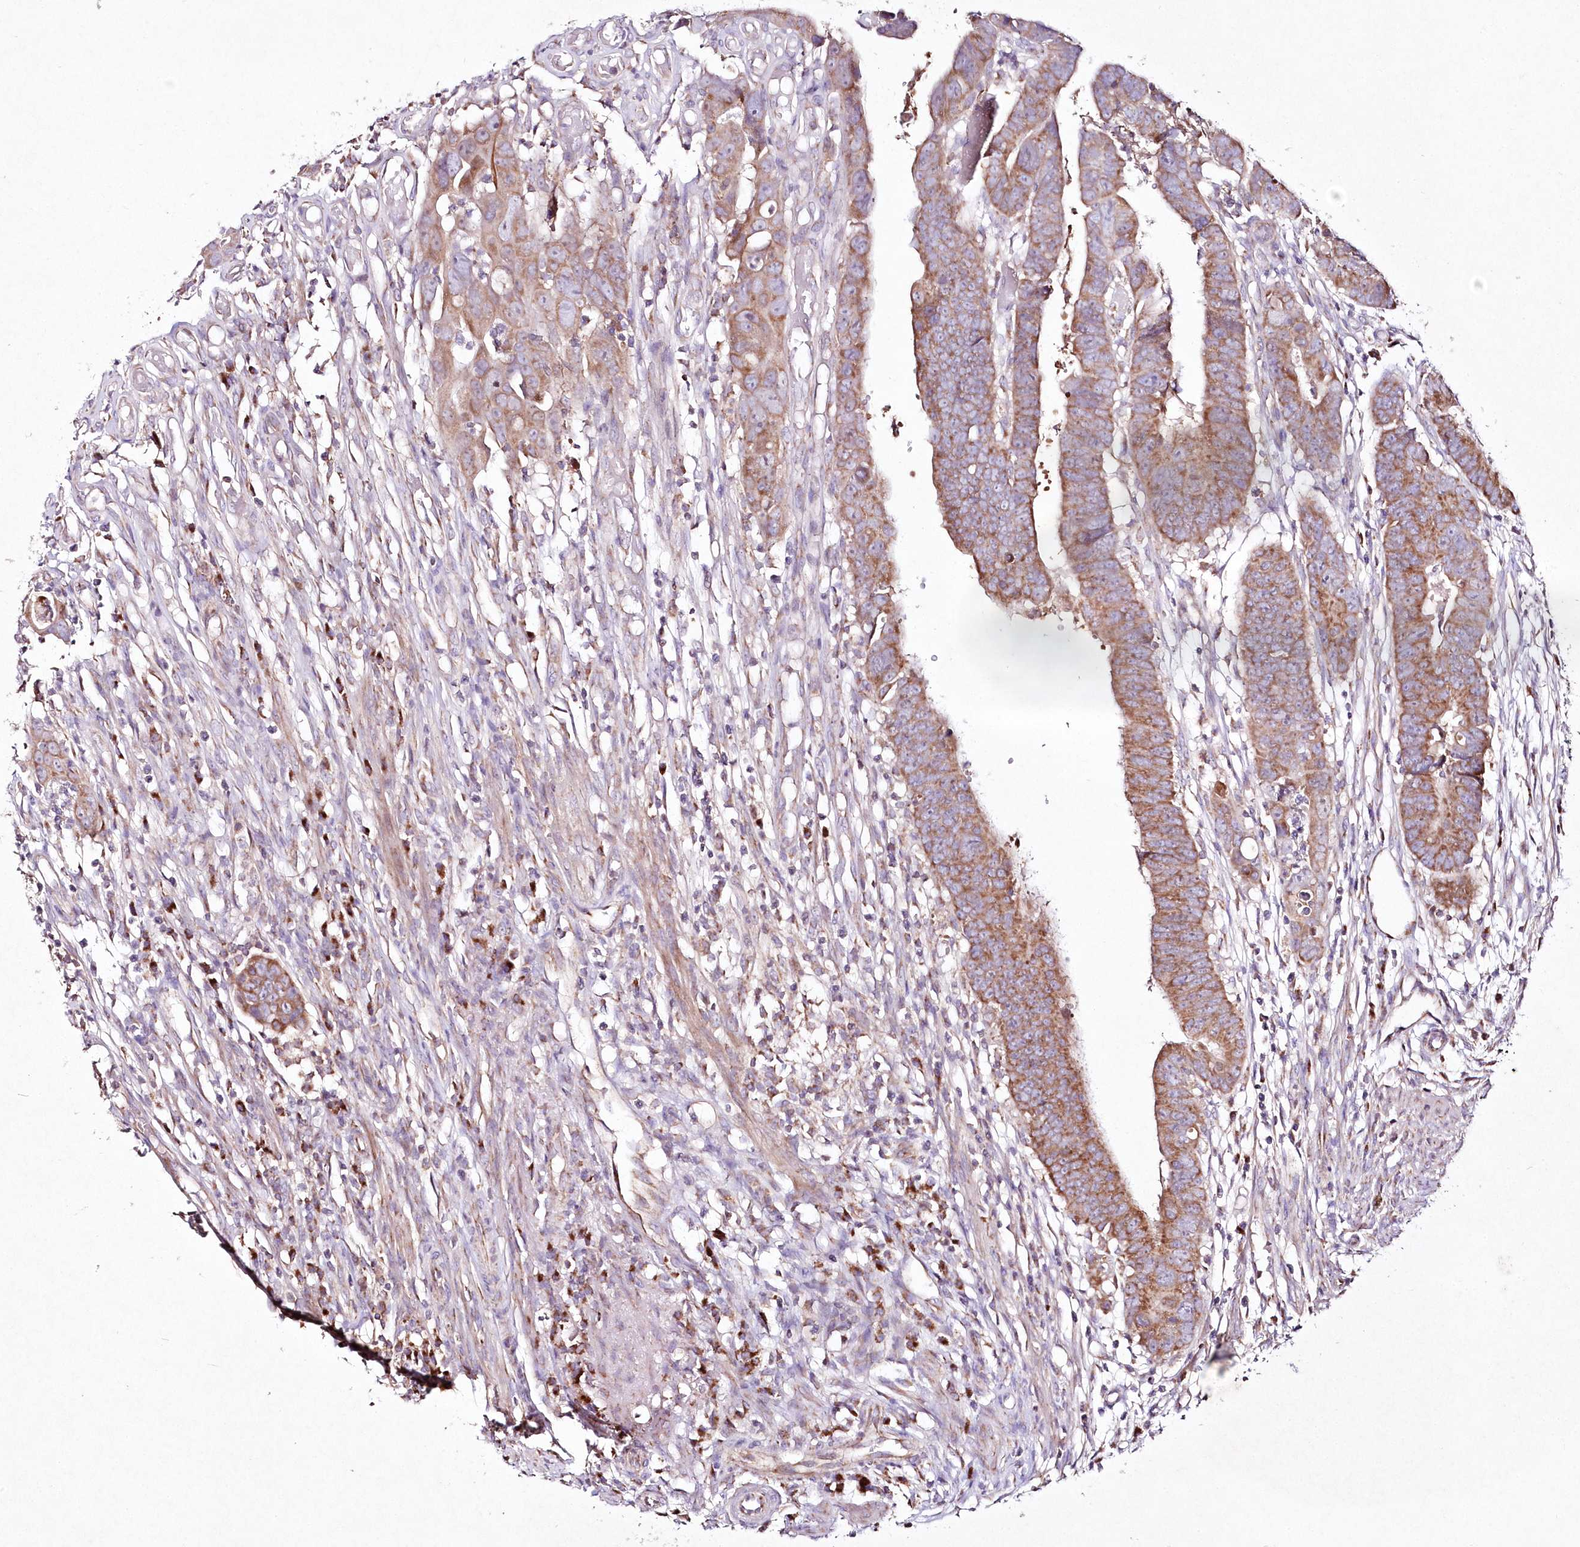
{"staining": {"intensity": "moderate", "quantity": ">75%", "location": "cytoplasmic/membranous"}, "tissue": "colorectal cancer", "cell_type": "Tumor cells", "image_type": "cancer", "snomed": [{"axis": "morphology", "description": "Adenocarcinoma, NOS"}, {"axis": "topography", "description": "Rectum"}], "caption": "The immunohistochemical stain shows moderate cytoplasmic/membranous staining in tumor cells of colorectal cancer (adenocarcinoma) tissue.", "gene": "DNA2", "patient": {"sex": "female", "age": 65}}